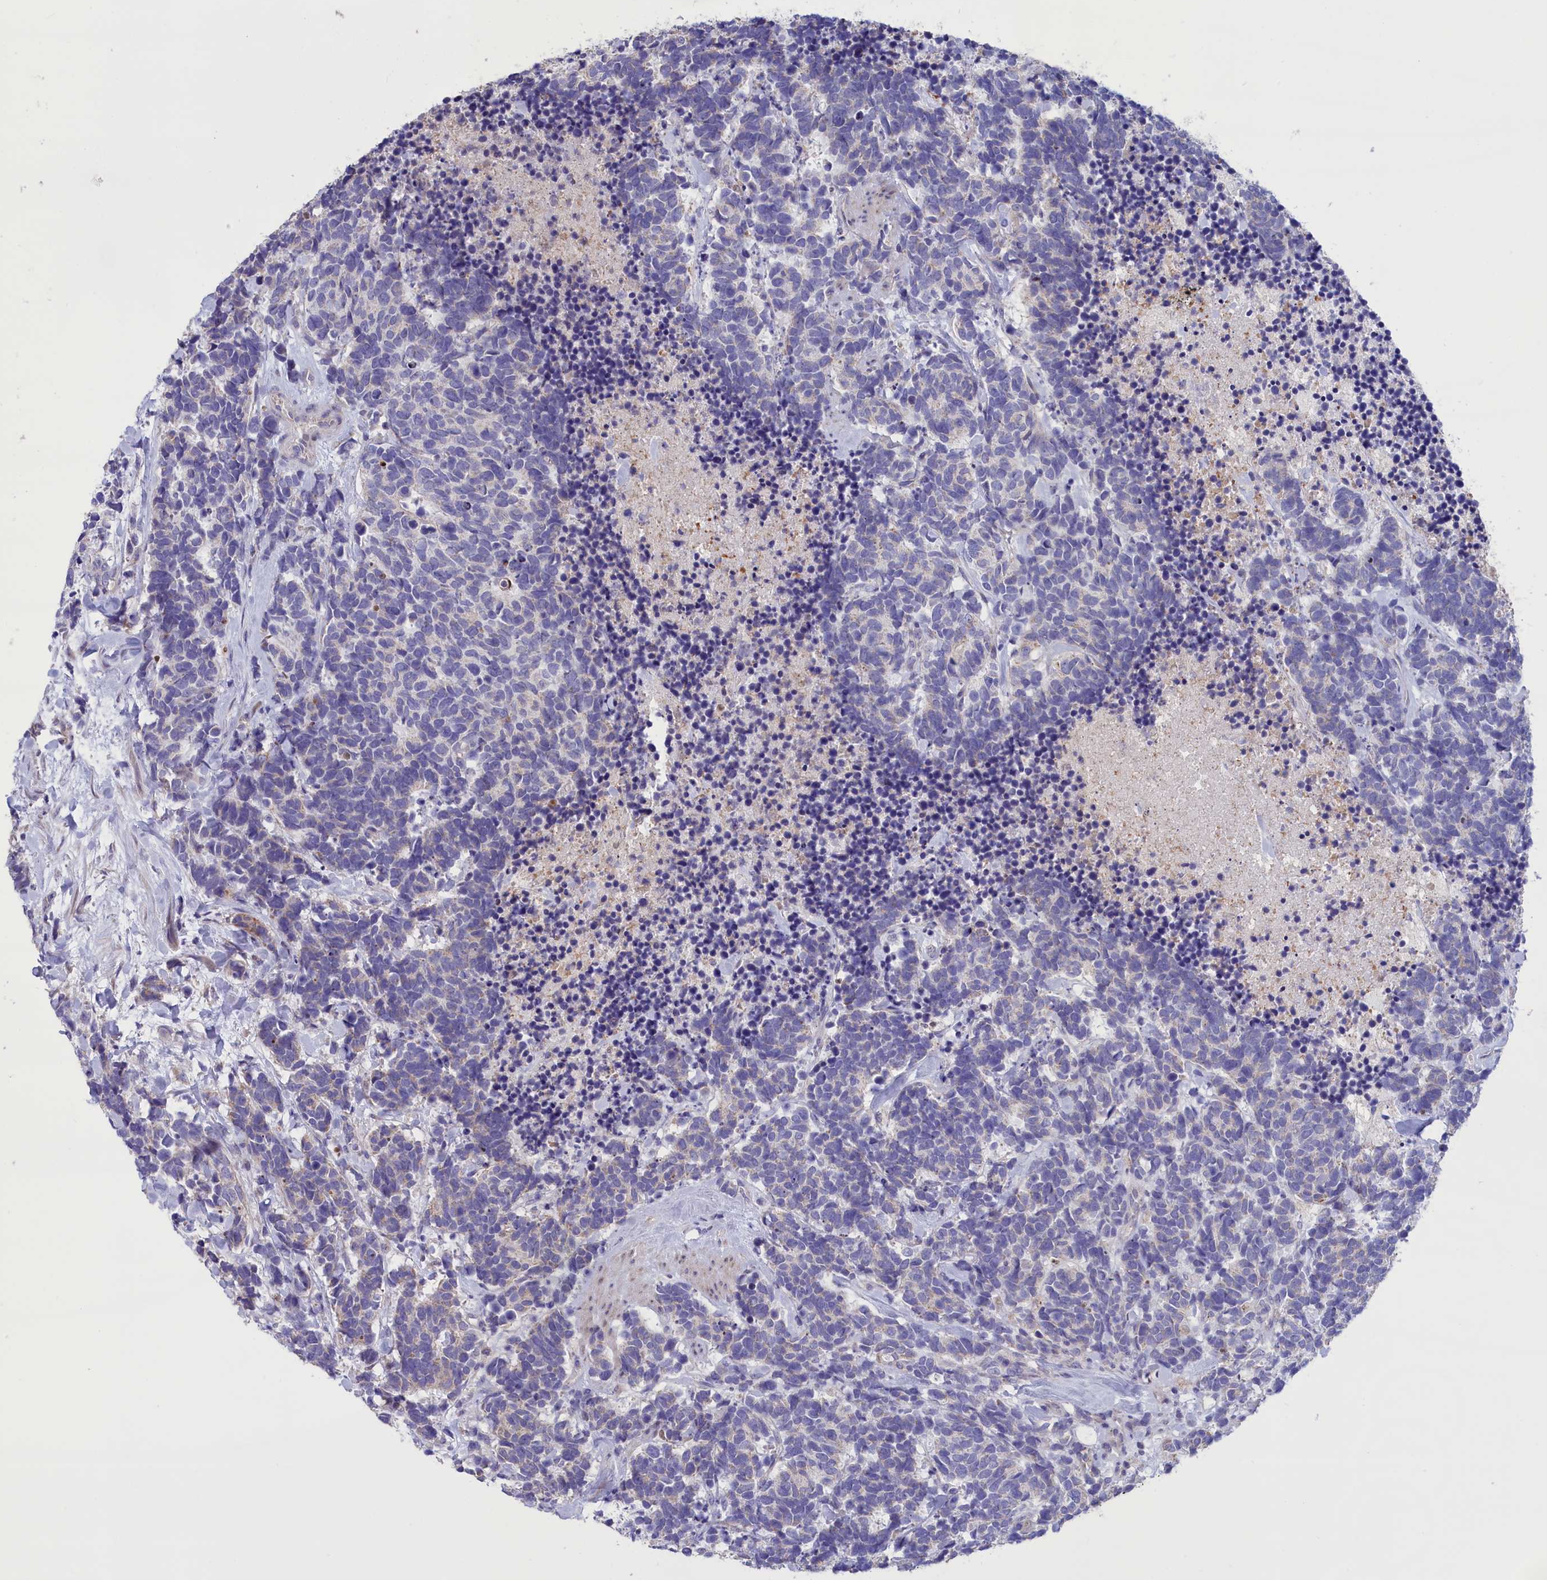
{"staining": {"intensity": "negative", "quantity": "none", "location": "none"}, "tissue": "carcinoid", "cell_type": "Tumor cells", "image_type": "cancer", "snomed": [{"axis": "morphology", "description": "Carcinoma, NOS"}, {"axis": "morphology", "description": "Carcinoid, malignant, NOS"}, {"axis": "topography", "description": "Prostate"}], "caption": "Immunohistochemistry image of carcinoid stained for a protein (brown), which reveals no staining in tumor cells.", "gene": "CYP2U1", "patient": {"sex": "male", "age": 57}}